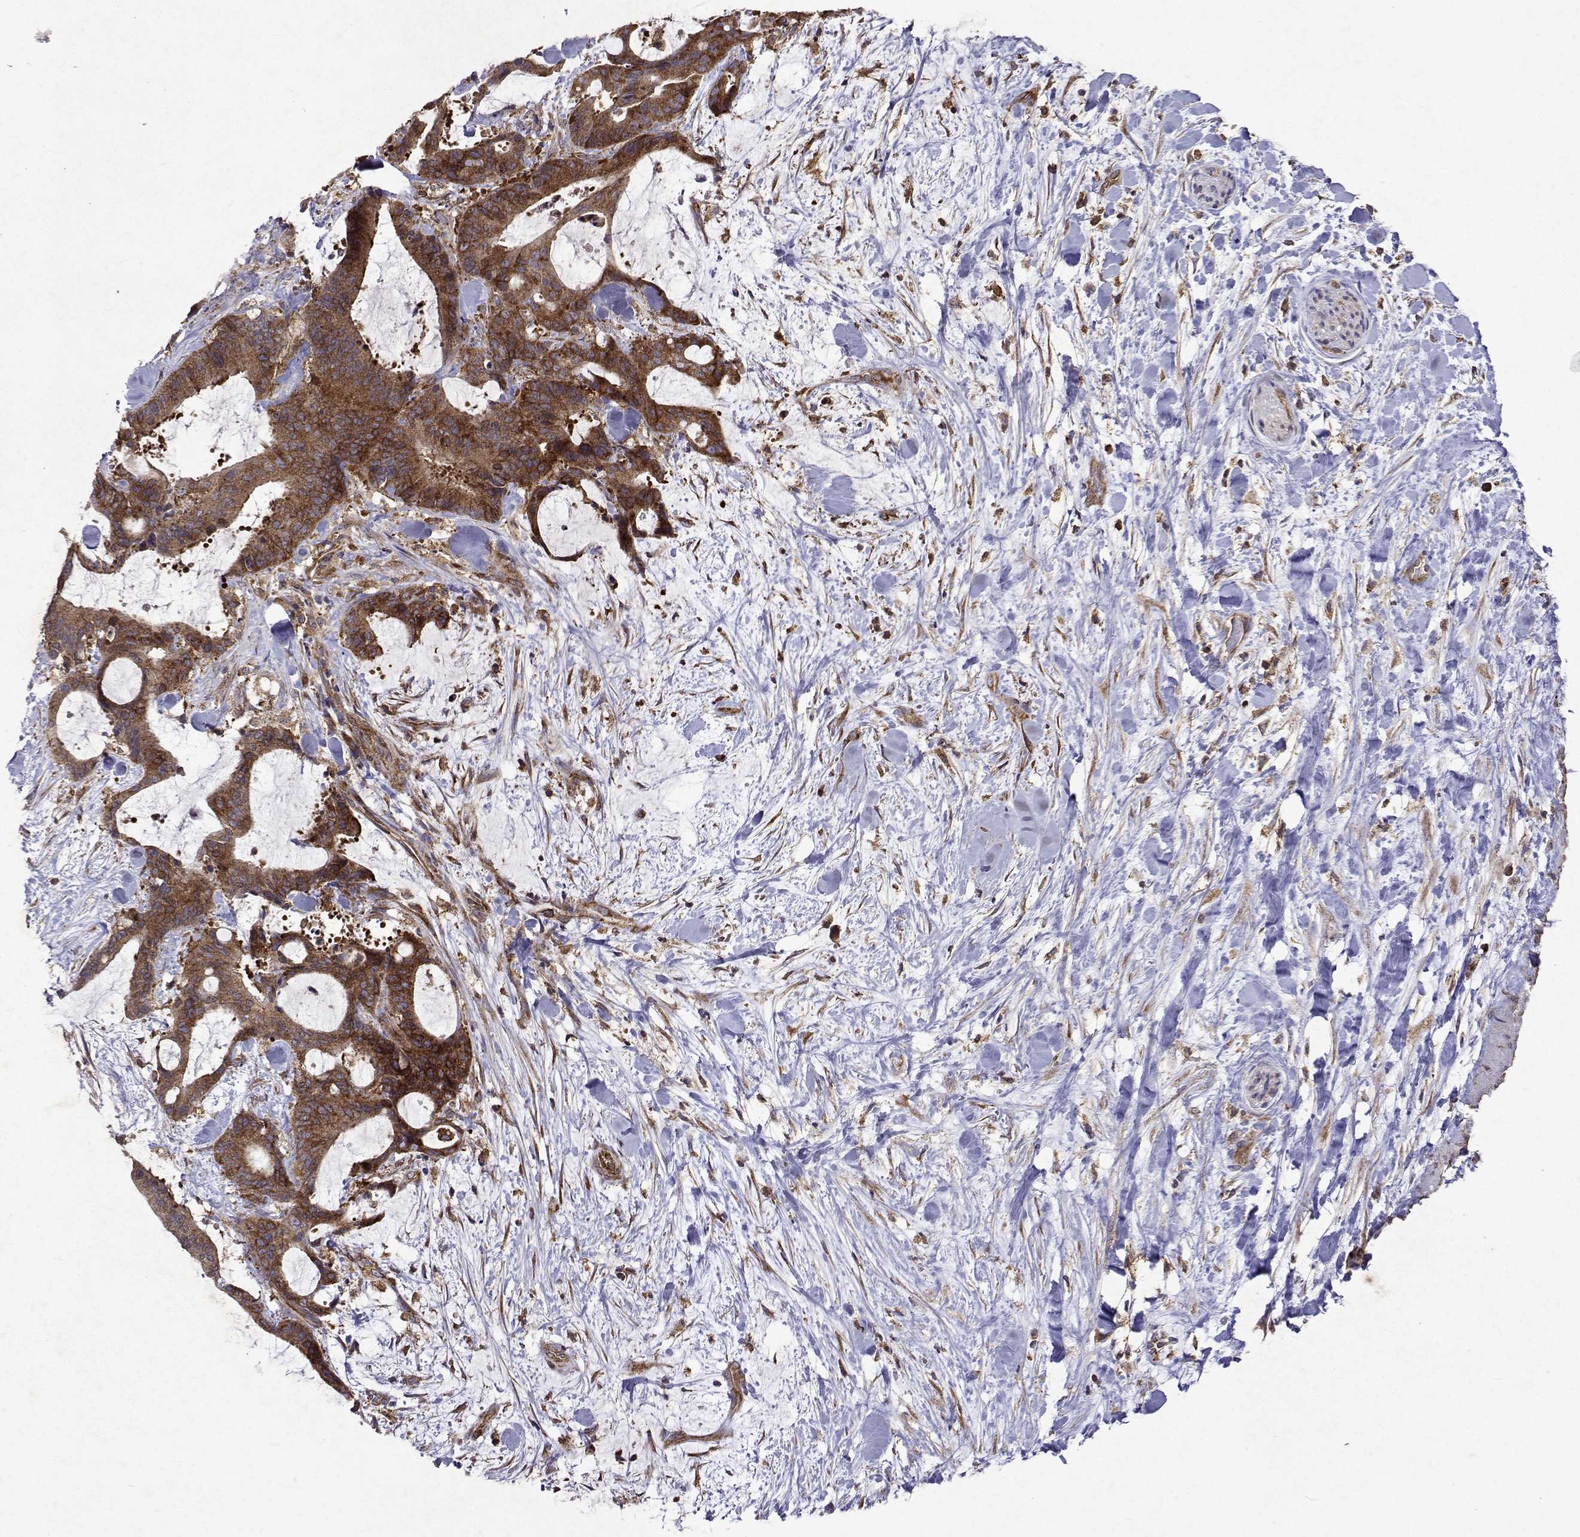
{"staining": {"intensity": "moderate", "quantity": ">75%", "location": "cytoplasmic/membranous"}, "tissue": "liver cancer", "cell_type": "Tumor cells", "image_type": "cancer", "snomed": [{"axis": "morphology", "description": "Cholangiocarcinoma"}, {"axis": "topography", "description": "Liver"}], "caption": "This micrograph demonstrates immunohistochemistry staining of human liver cancer (cholangiocarcinoma), with medium moderate cytoplasmic/membranous expression in about >75% of tumor cells.", "gene": "TARBP2", "patient": {"sex": "female", "age": 73}}